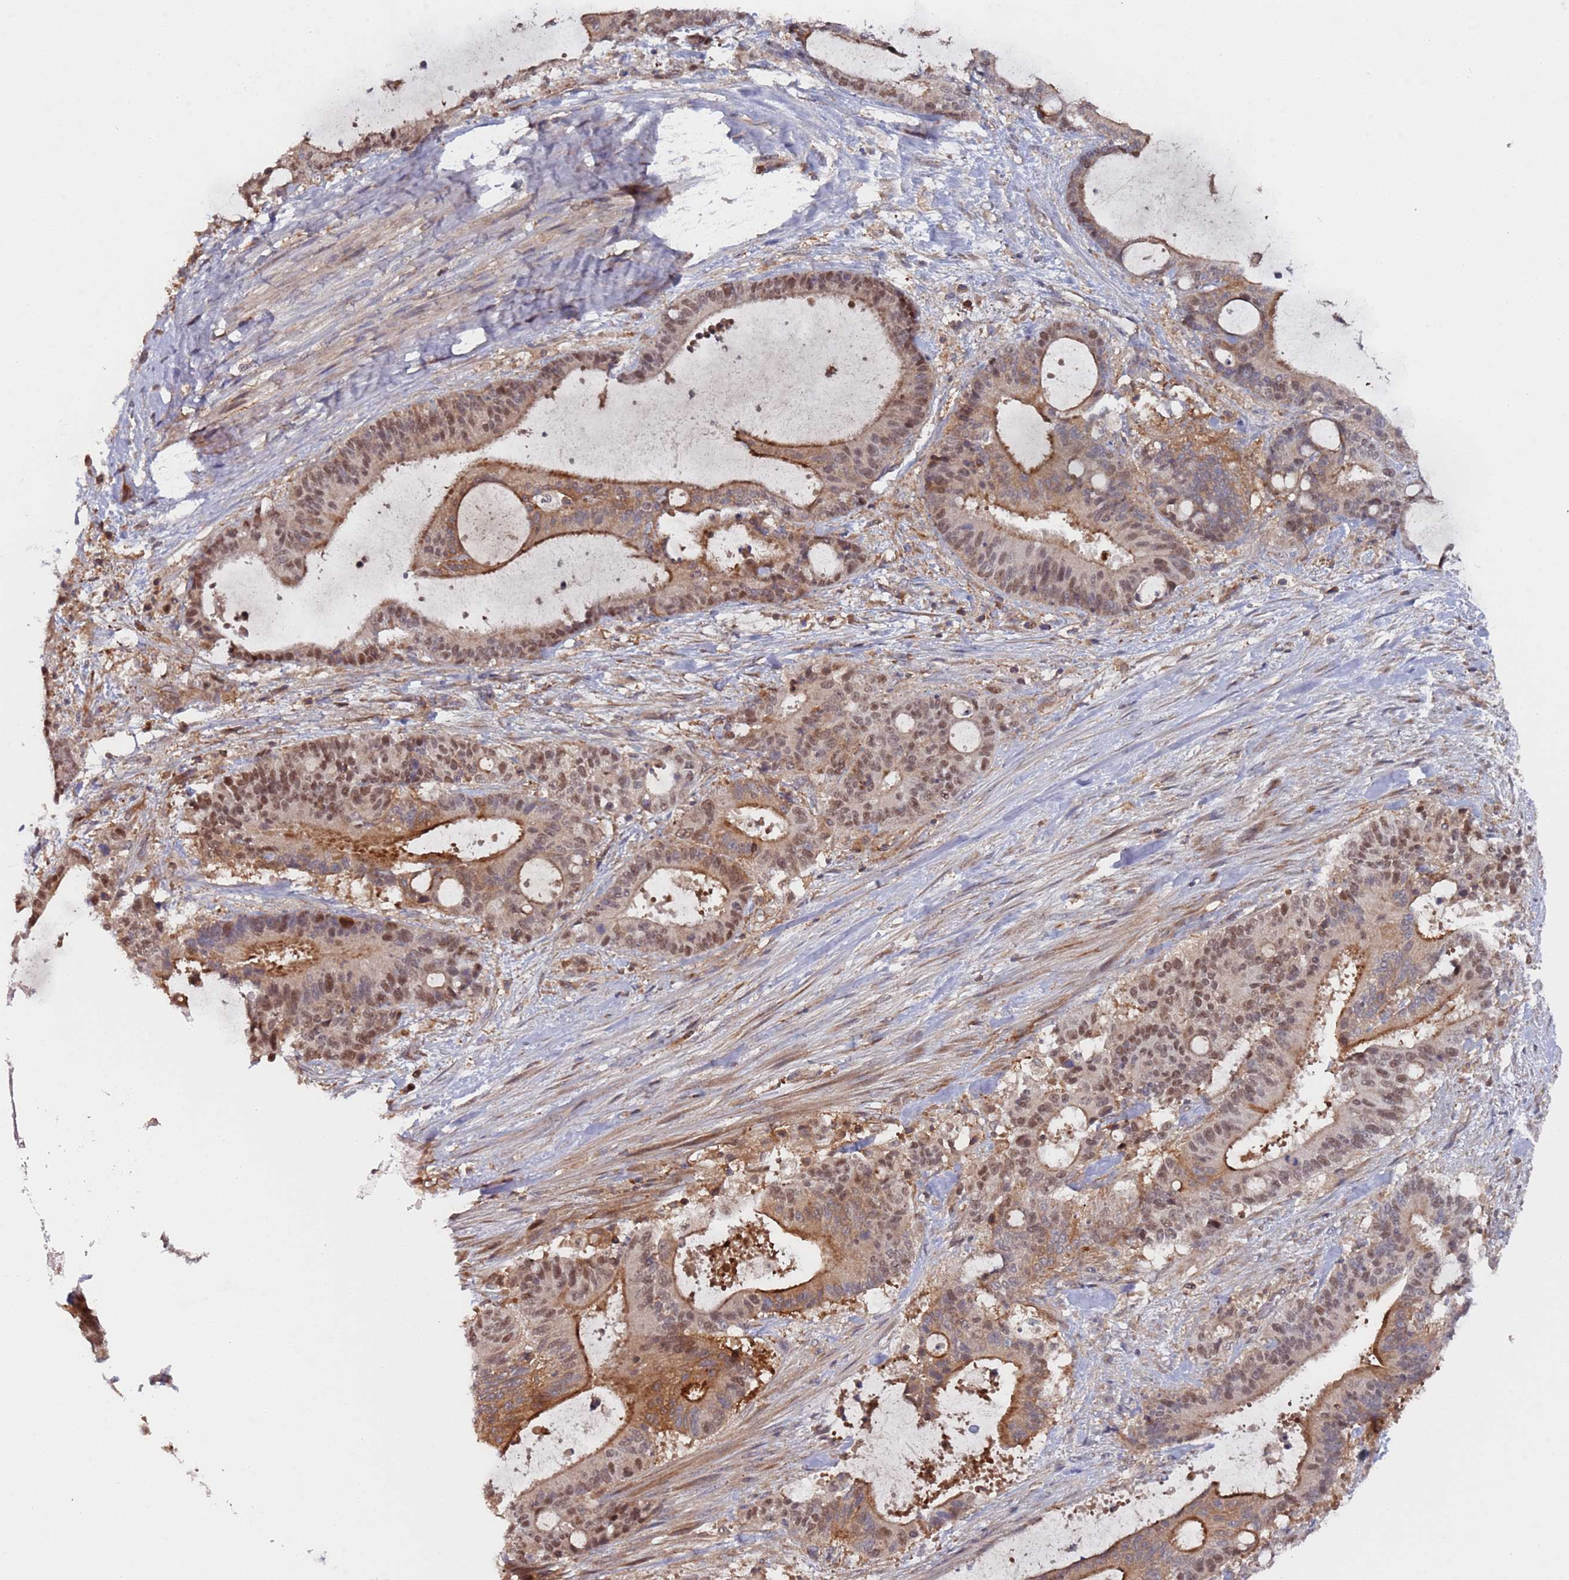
{"staining": {"intensity": "moderate", "quantity": ">75%", "location": "cytoplasmic/membranous,nuclear"}, "tissue": "liver cancer", "cell_type": "Tumor cells", "image_type": "cancer", "snomed": [{"axis": "morphology", "description": "Normal tissue, NOS"}, {"axis": "morphology", "description": "Cholangiocarcinoma"}, {"axis": "topography", "description": "Liver"}, {"axis": "topography", "description": "Peripheral nerve tissue"}], "caption": "Protein analysis of liver cancer (cholangiocarcinoma) tissue shows moderate cytoplasmic/membranous and nuclear expression in approximately >75% of tumor cells.", "gene": "DDX60", "patient": {"sex": "female", "age": 73}}